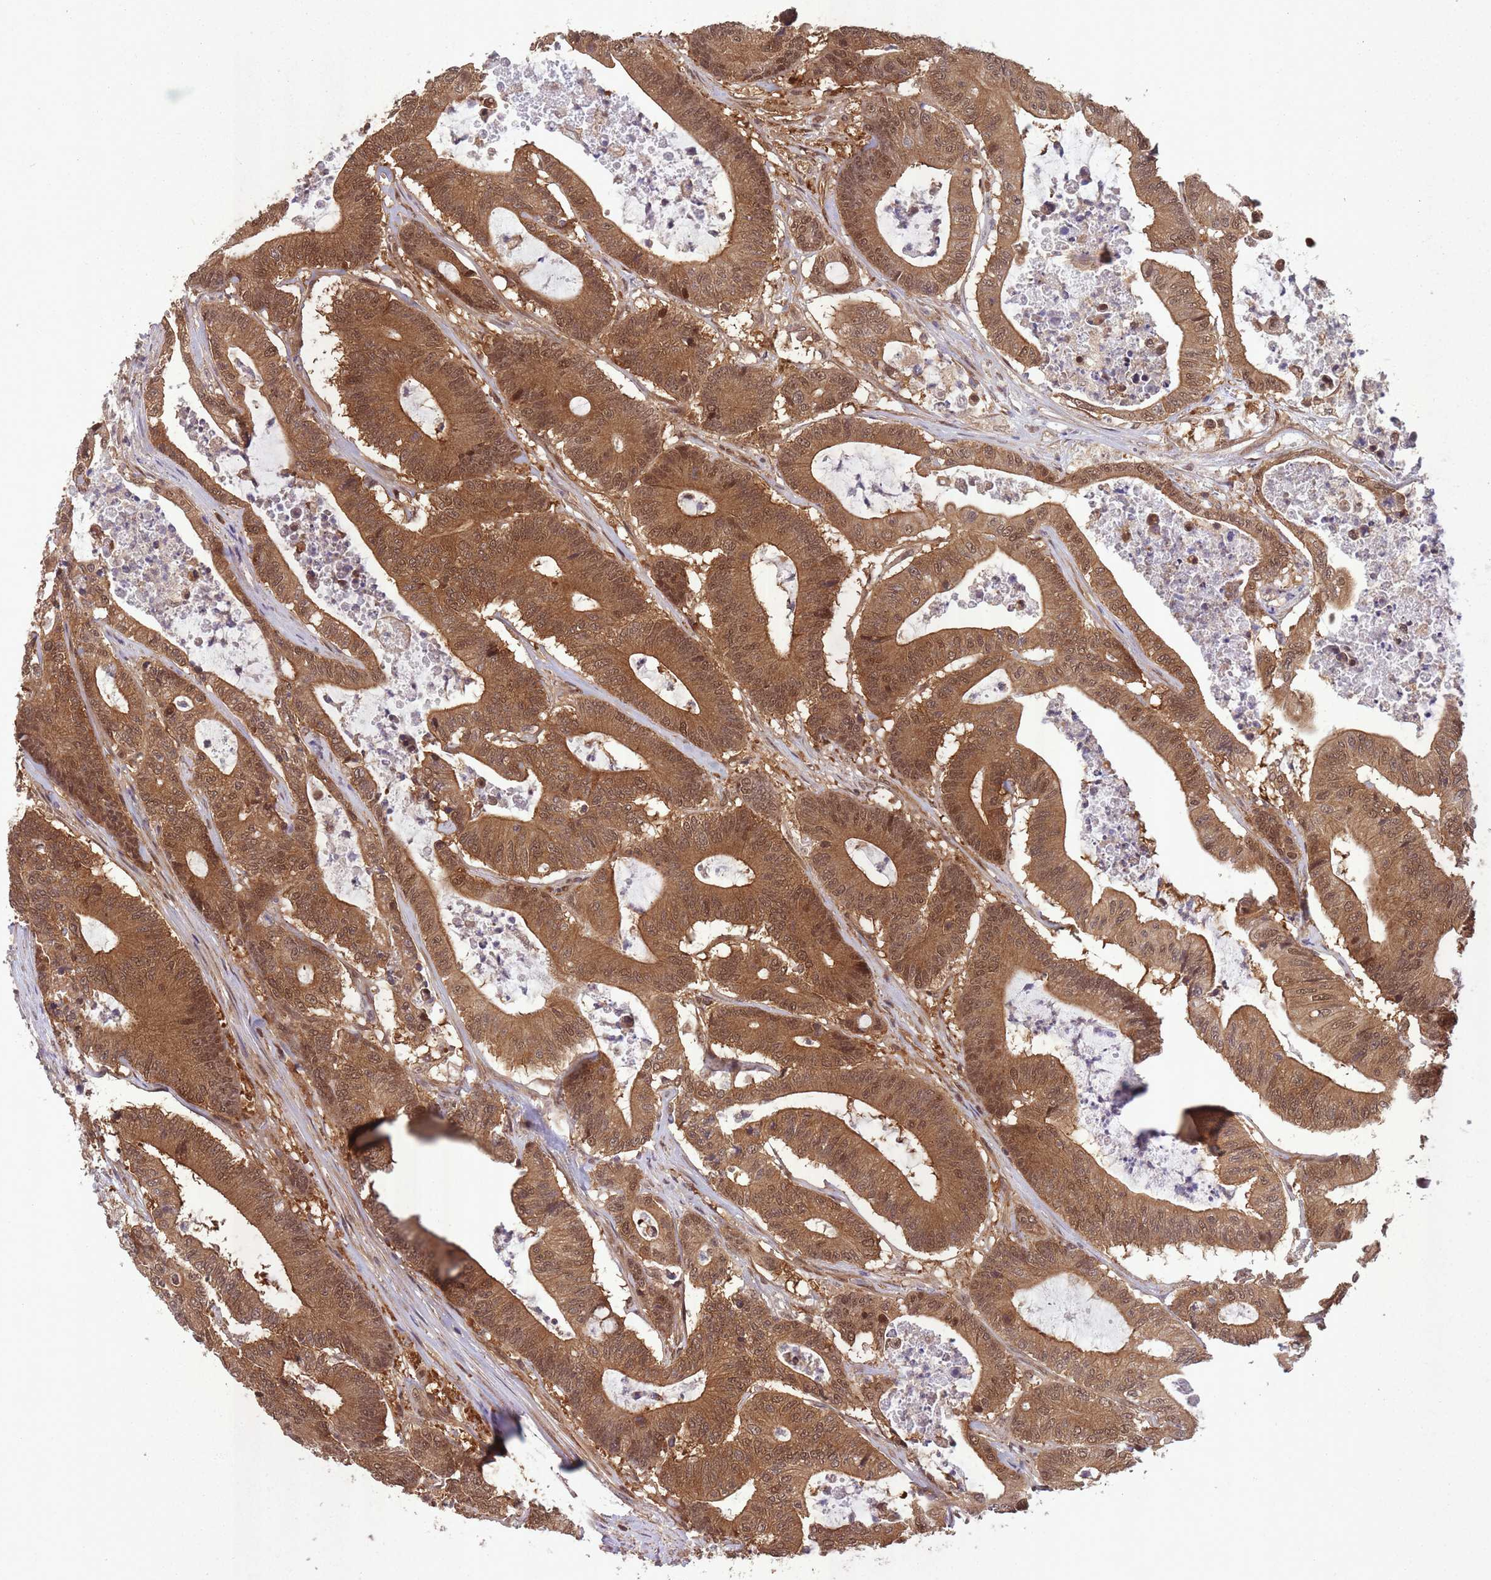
{"staining": {"intensity": "moderate", "quantity": ">75%", "location": "cytoplasmic/membranous,nuclear"}, "tissue": "colorectal cancer", "cell_type": "Tumor cells", "image_type": "cancer", "snomed": [{"axis": "morphology", "description": "Adenocarcinoma, NOS"}, {"axis": "topography", "description": "Colon"}], "caption": "The photomicrograph displays immunohistochemical staining of adenocarcinoma (colorectal). There is moderate cytoplasmic/membranous and nuclear staining is identified in approximately >75% of tumor cells.", "gene": "PPP6R3", "patient": {"sex": "female", "age": 84}}